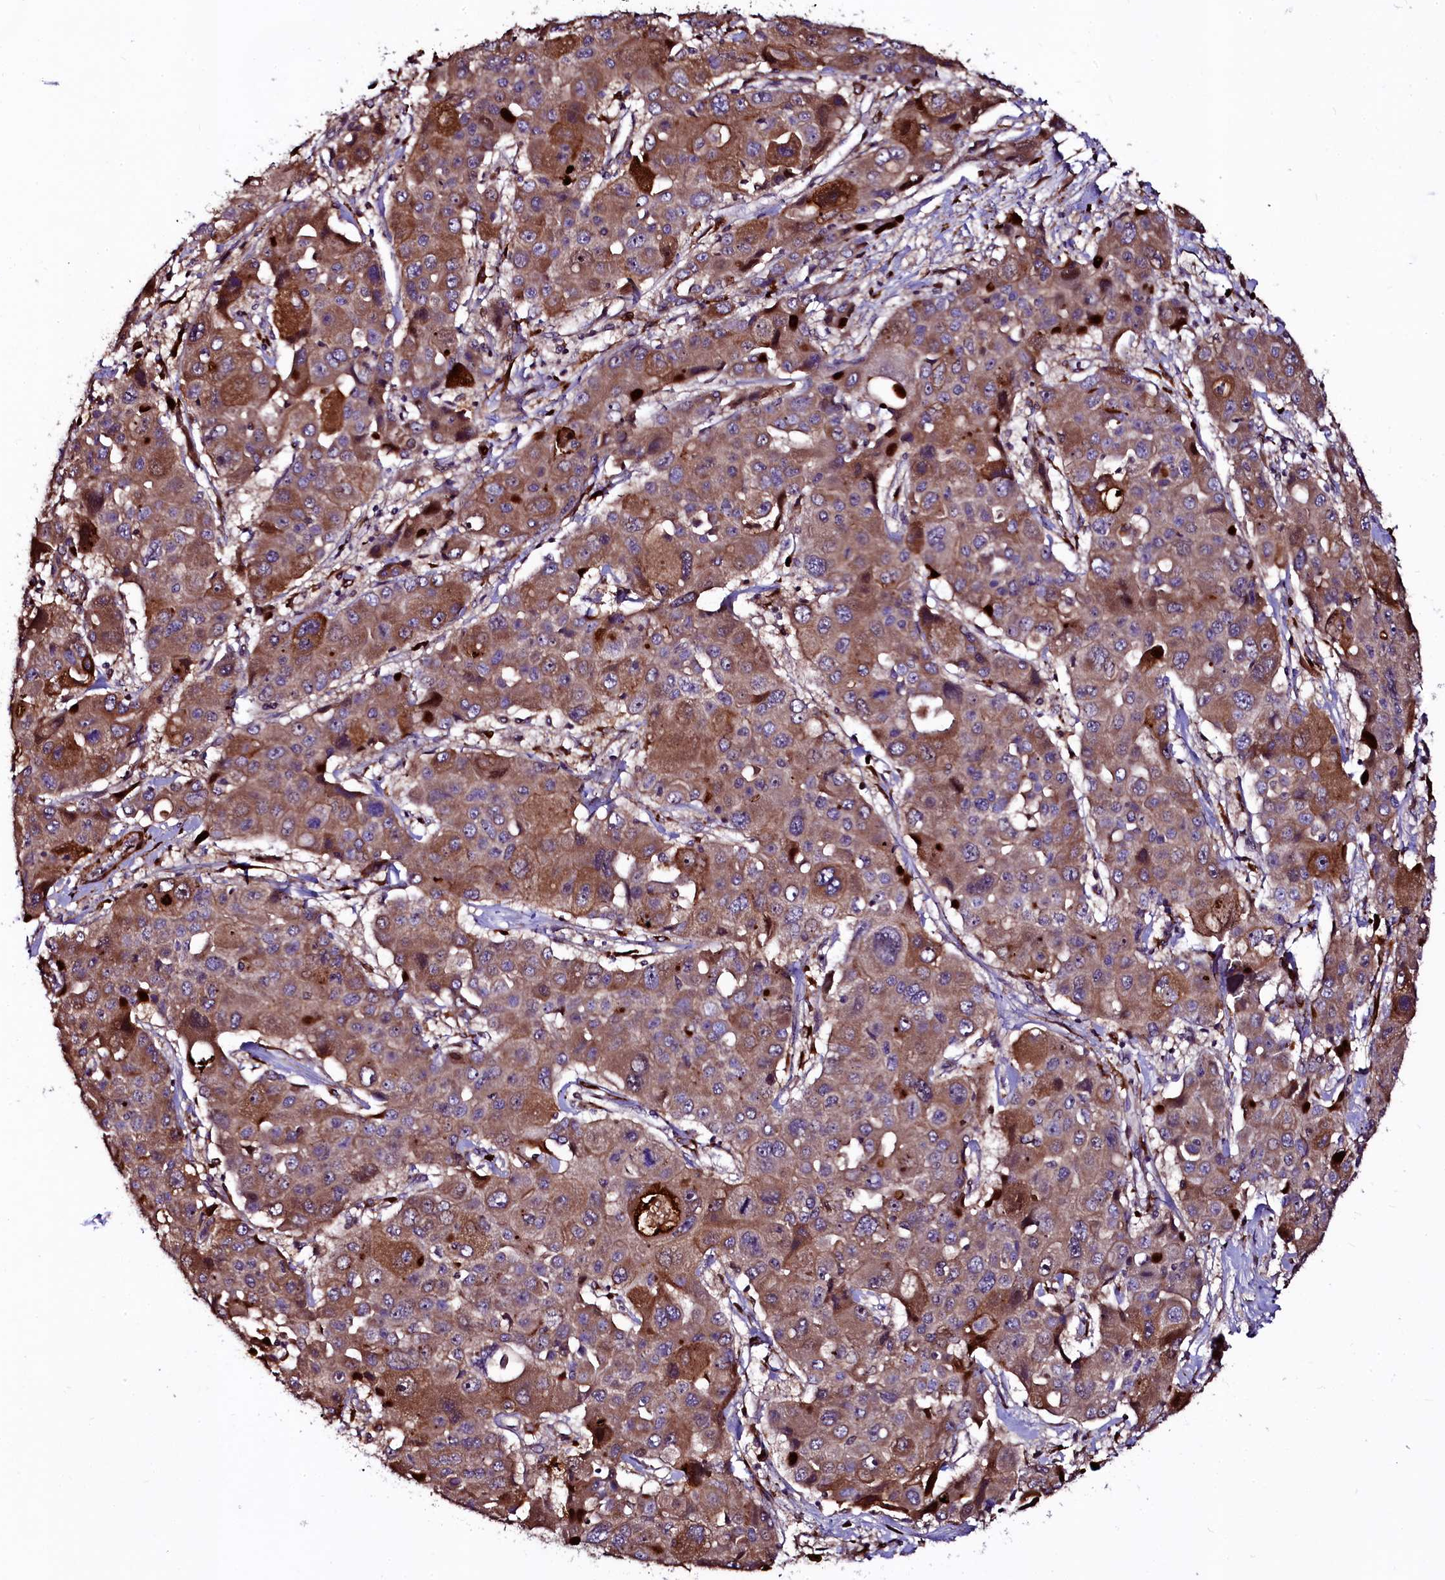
{"staining": {"intensity": "moderate", "quantity": ">75%", "location": "cytoplasmic/membranous"}, "tissue": "liver cancer", "cell_type": "Tumor cells", "image_type": "cancer", "snomed": [{"axis": "morphology", "description": "Cholangiocarcinoma"}, {"axis": "topography", "description": "Liver"}], "caption": "Protein analysis of liver cholangiocarcinoma tissue shows moderate cytoplasmic/membranous expression in about >75% of tumor cells.", "gene": "N4BP1", "patient": {"sex": "male", "age": 67}}